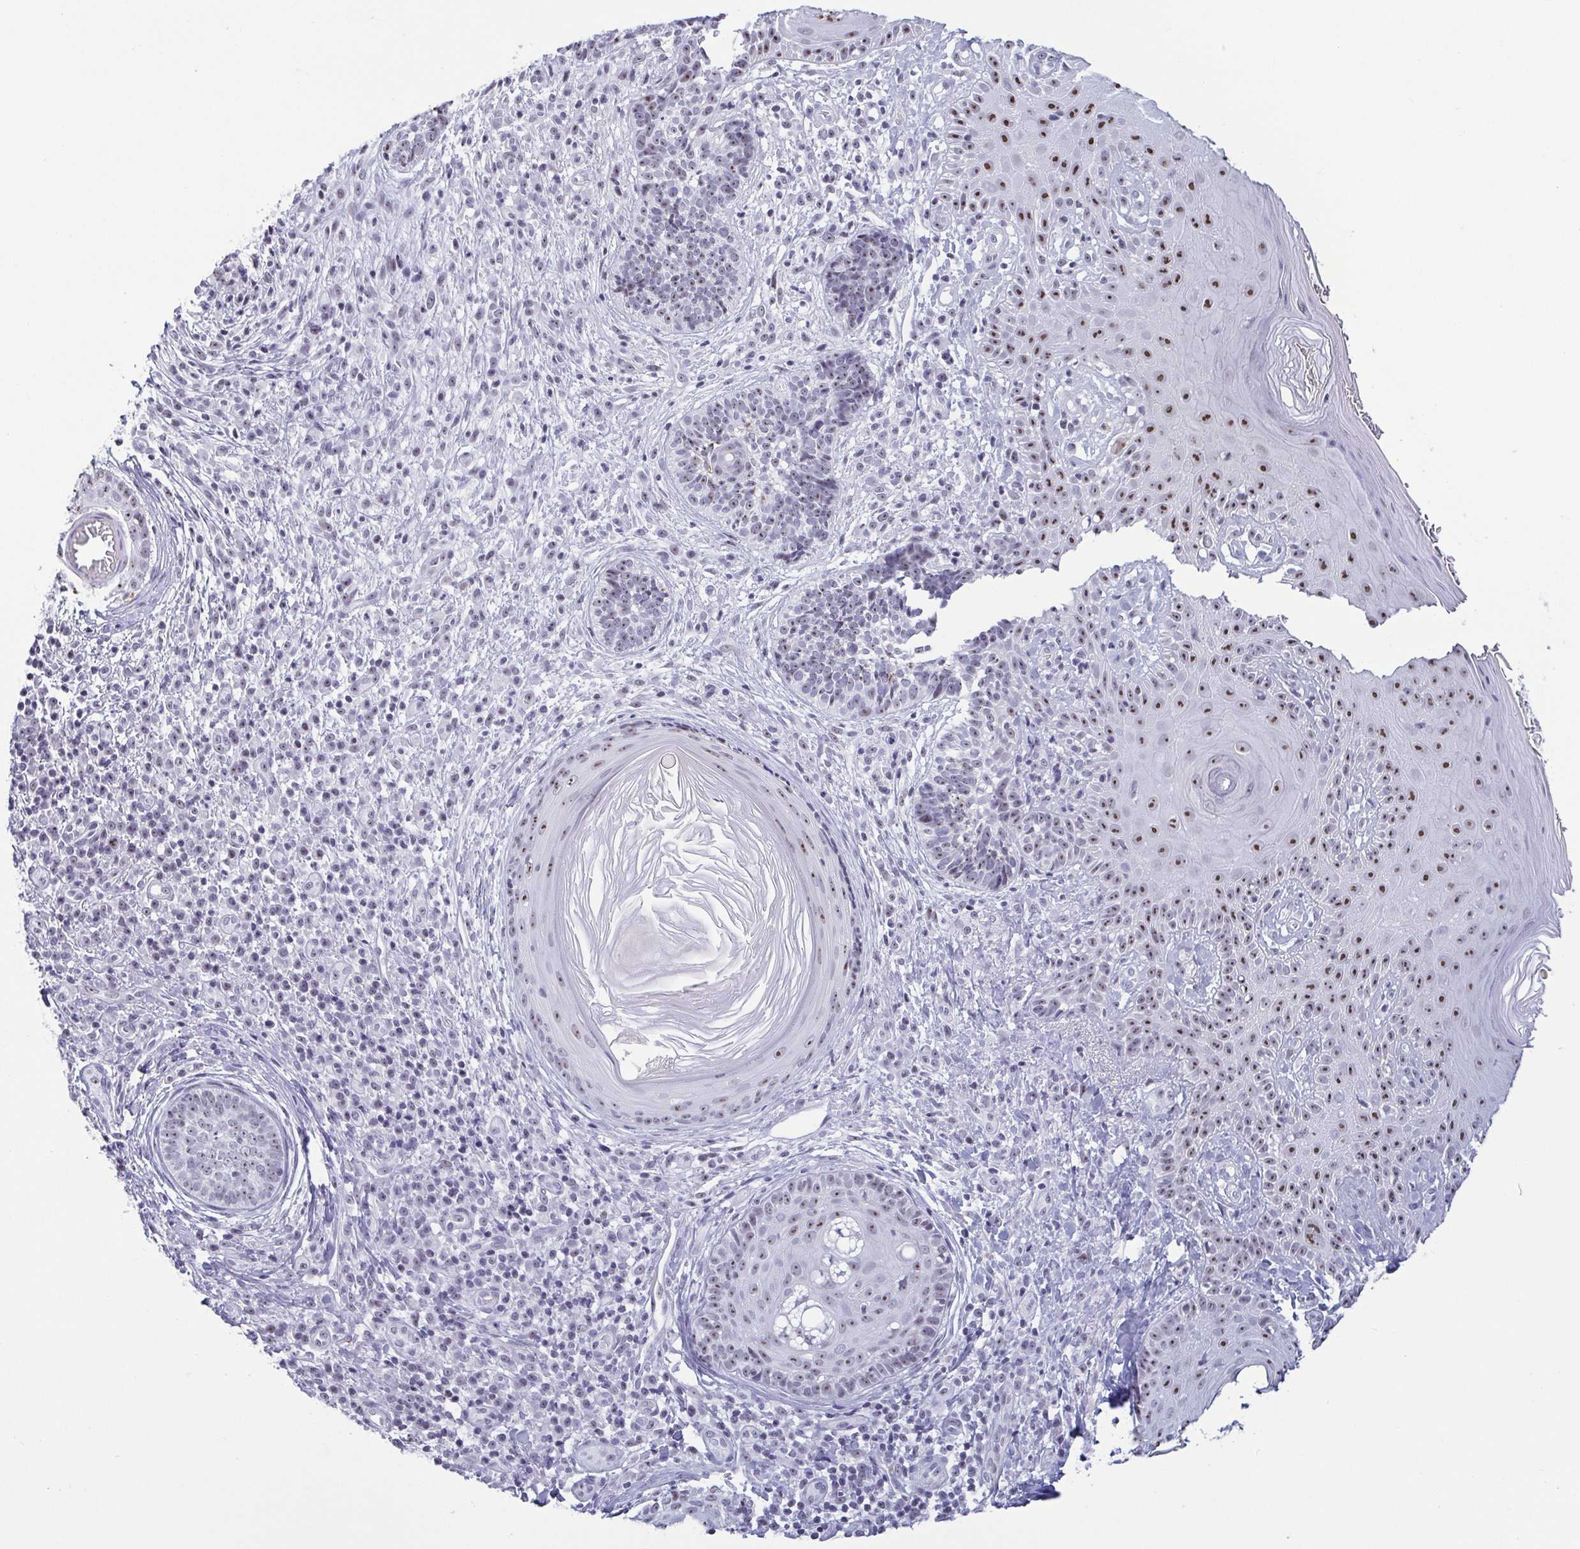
{"staining": {"intensity": "weak", "quantity": "25%-75%", "location": "nuclear"}, "tissue": "skin cancer", "cell_type": "Tumor cells", "image_type": "cancer", "snomed": [{"axis": "morphology", "description": "Basal cell carcinoma"}, {"axis": "topography", "description": "Skin"}], "caption": "Weak nuclear staining for a protein is seen in approximately 25%-75% of tumor cells of skin basal cell carcinoma using immunohistochemistry.", "gene": "BZW1", "patient": {"sex": "male", "age": 65}}